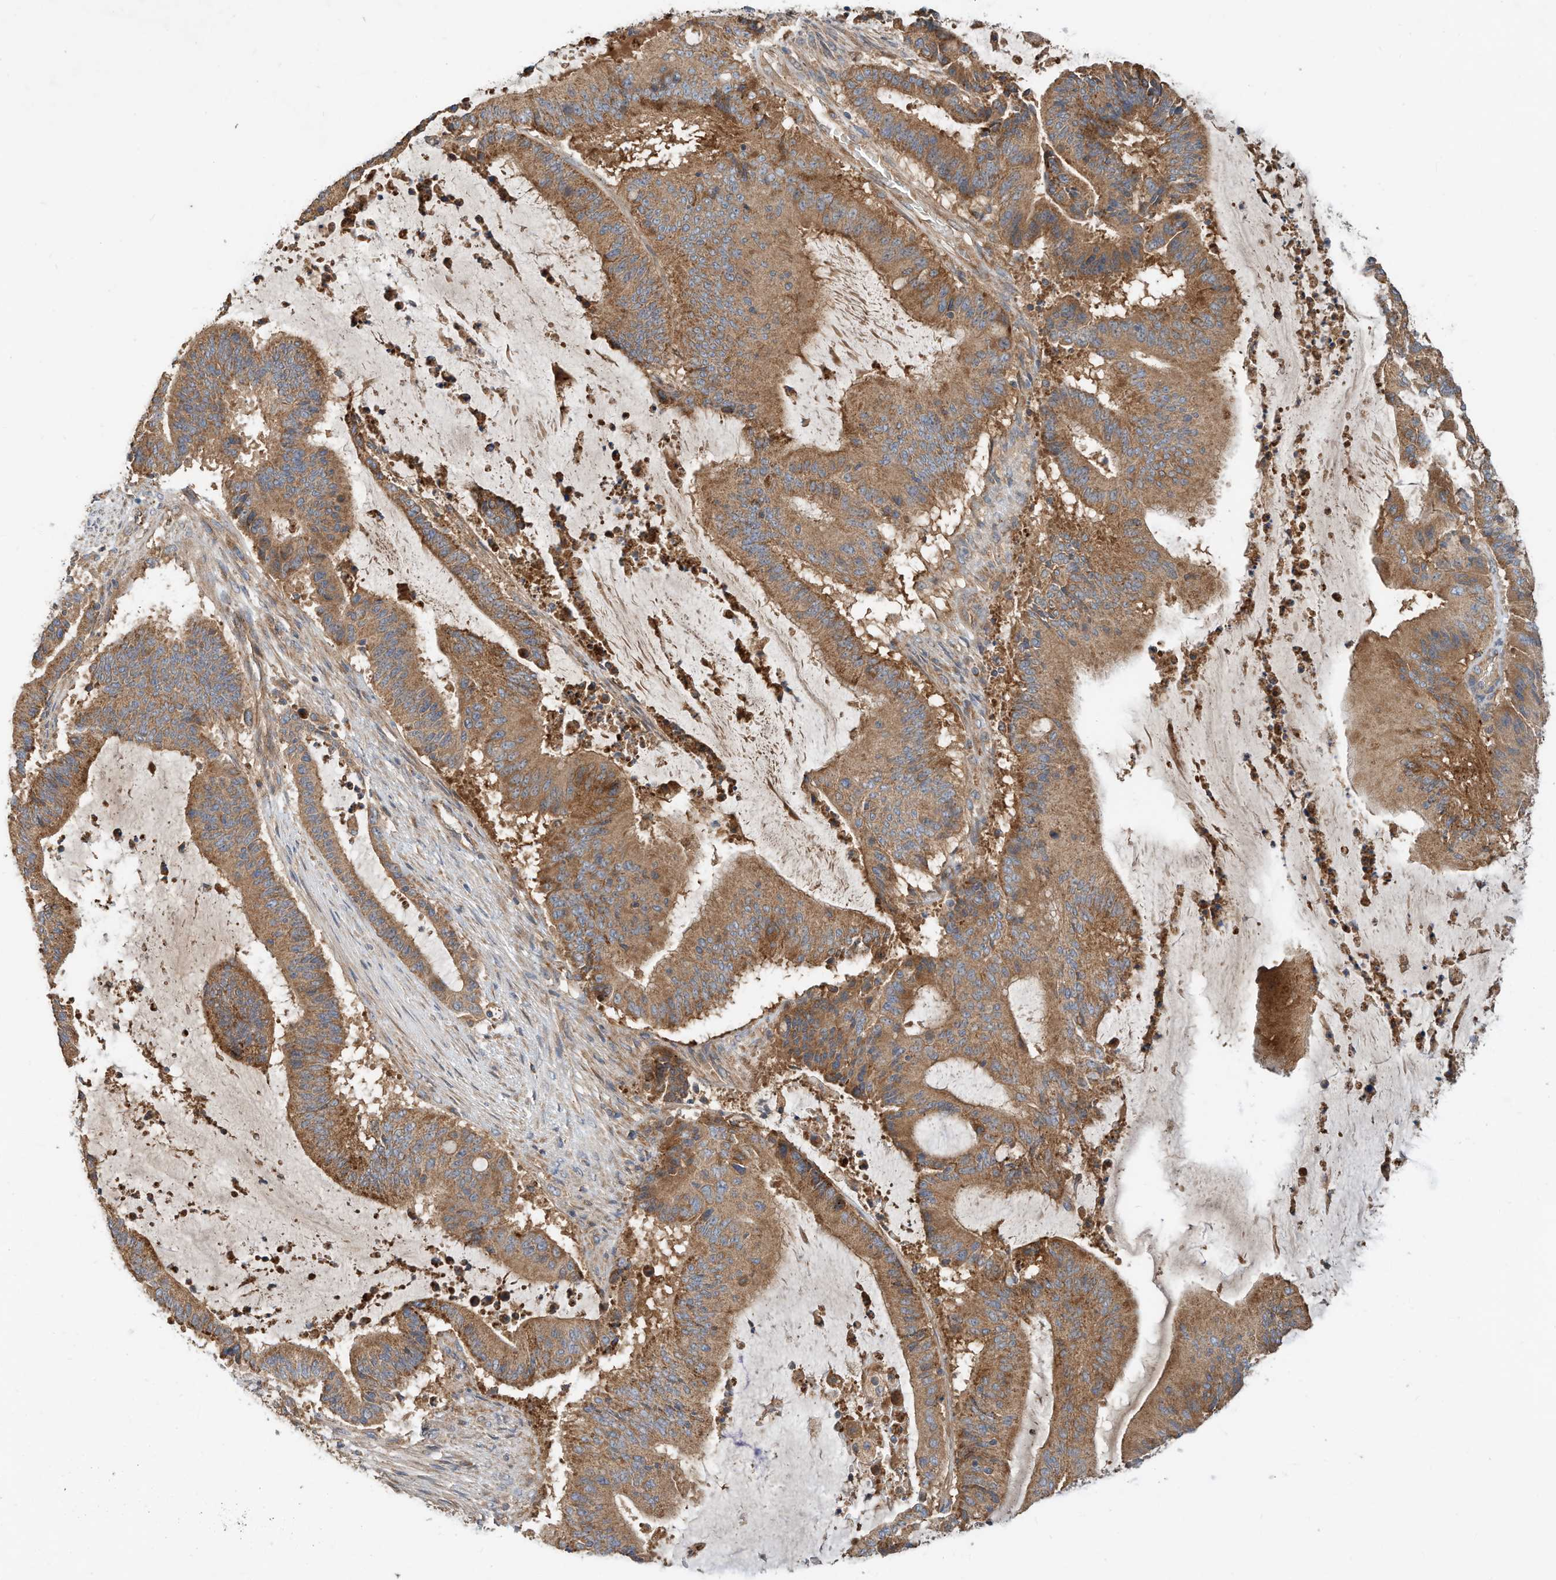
{"staining": {"intensity": "strong", "quantity": ">75%", "location": "cytoplasmic/membranous"}, "tissue": "liver cancer", "cell_type": "Tumor cells", "image_type": "cancer", "snomed": [{"axis": "morphology", "description": "Normal tissue, NOS"}, {"axis": "morphology", "description": "Cholangiocarcinoma"}, {"axis": "topography", "description": "Liver"}, {"axis": "topography", "description": "Peripheral nerve tissue"}], "caption": "Liver cholangiocarcinoma was stained to show a protein in brown. There is high levels of strong cytoplasmic/membranous staining in about >75% of tumor cells.", "gene": "CPAMD8", "patient": {"sex": "female", "age": 73}}